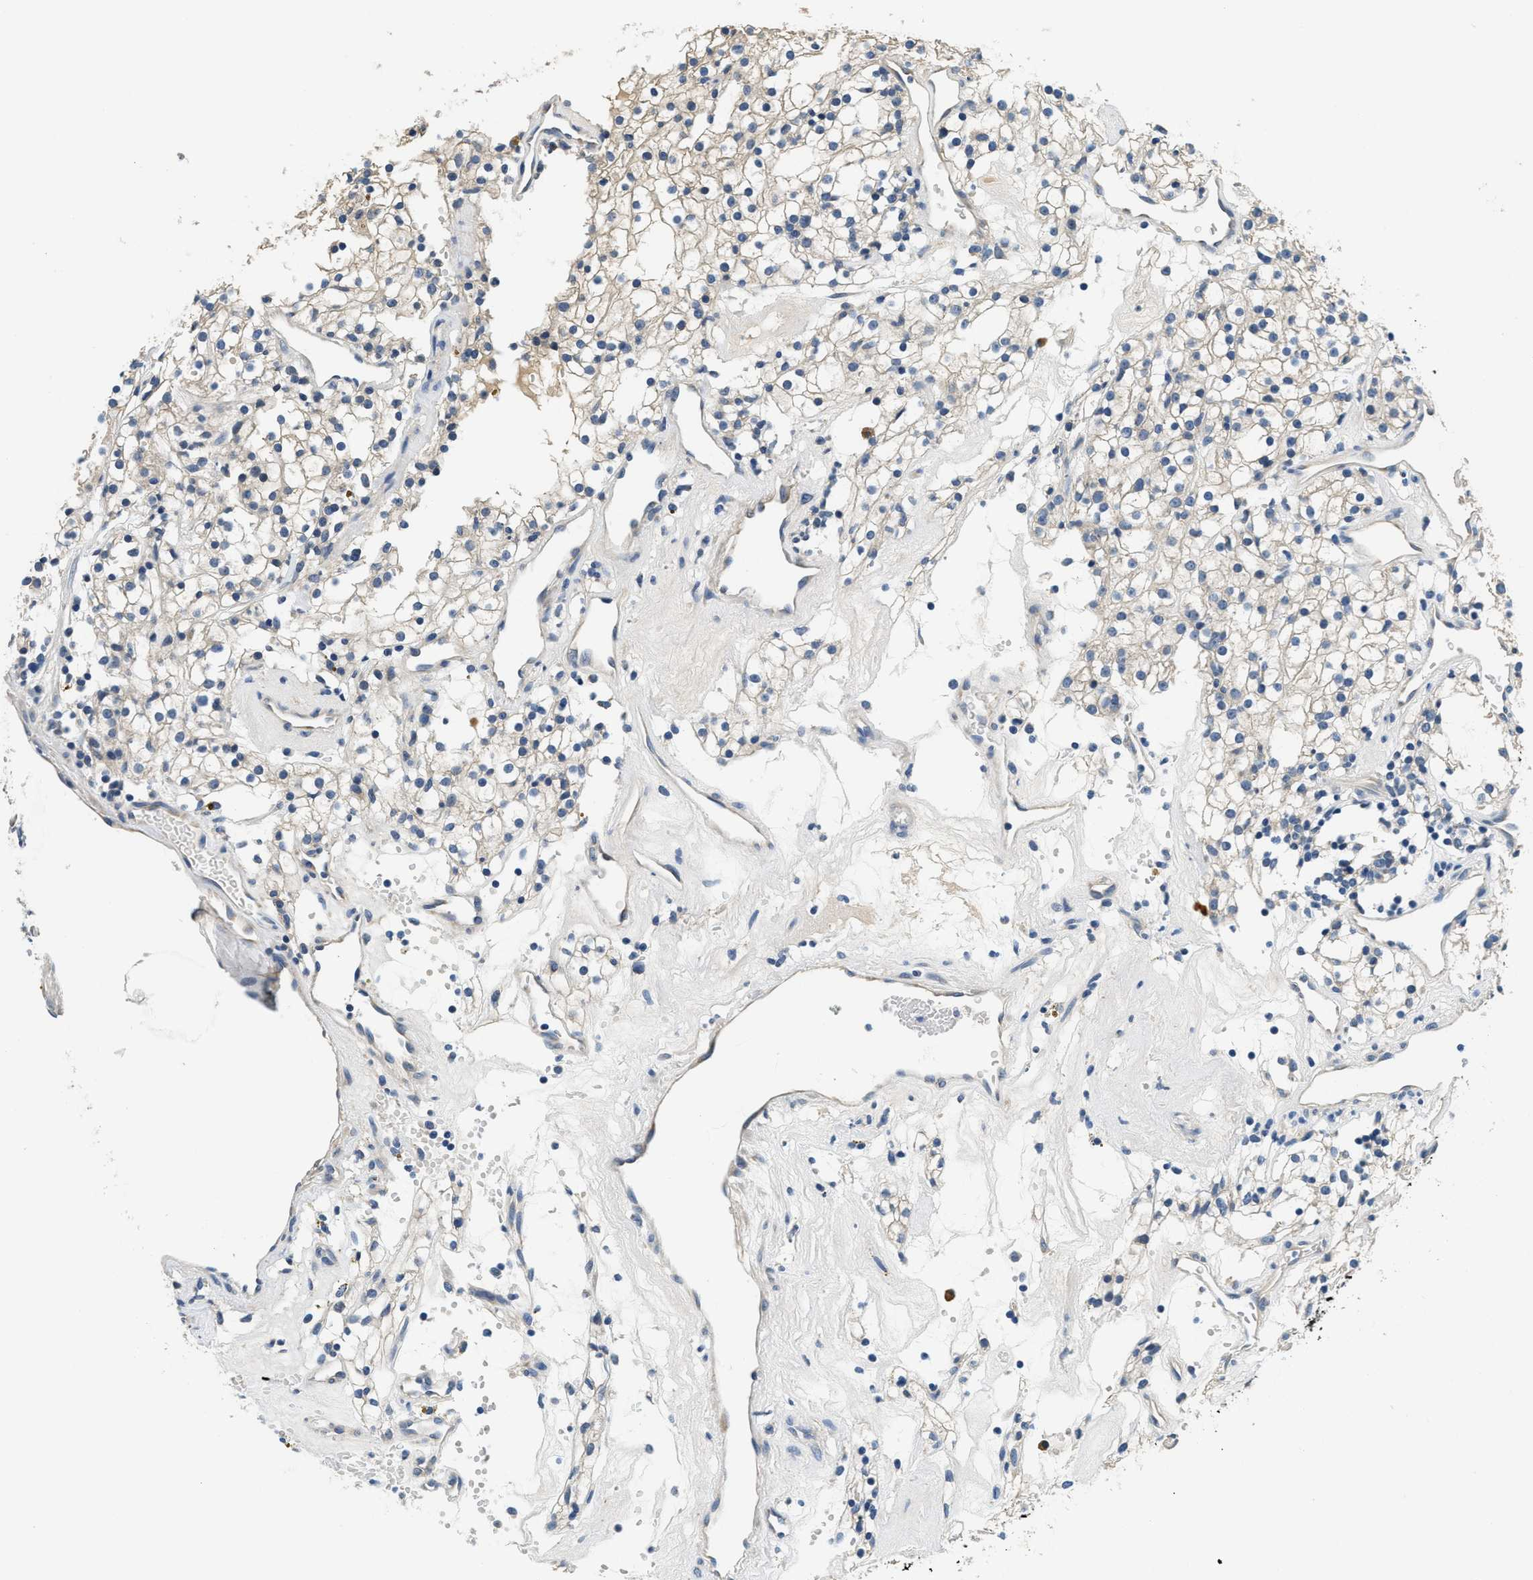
{"staining": {"intensity": "weak", "quantity": "<25%", "location": "cytoplasmic/membranous"}, "tissue": "renal cancer", "cell_type": "Tumor cells", "image_type": "cancer", "snomed": [{"axis": "morphology", "description": "Adenocarcinoma, NOS"}, {"axis": "topography", "description": "Kidney"}], "caption": "Adenocarcinoma (renal) stained for a protein using immunohistochemistry (IHC) shows no positivity tumor cells.", "gene": "ALDH3A2", "patient": {"sex": "male", "age": 59}}